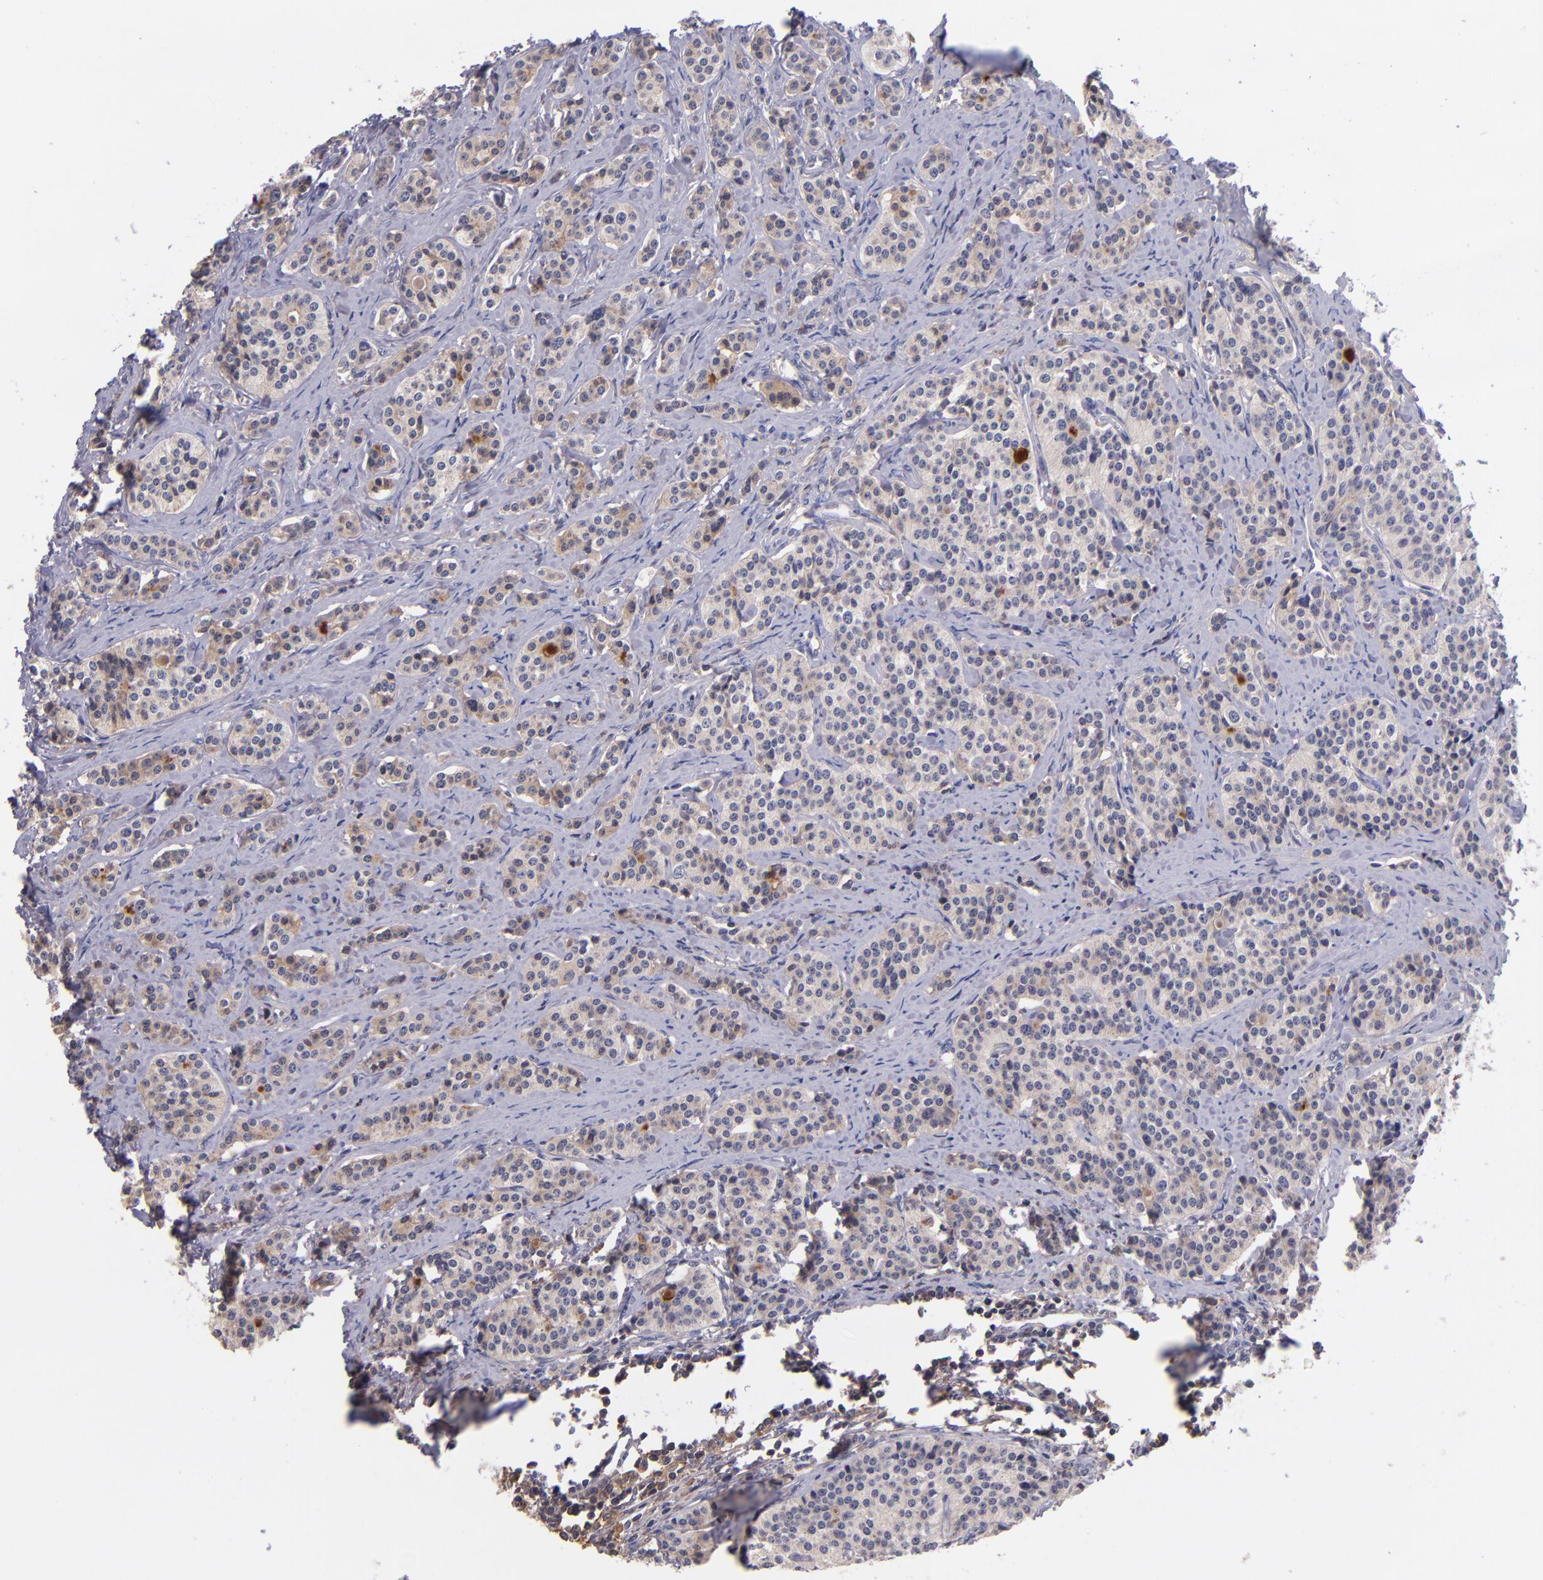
{"staining": {"intensity": "weak", "quantity": ">75%", "location": "cytoplasmic/membranous"}, "tissue": "carcinoid", "cell_type": "Tumor cells", "image_type": "cancer", "snomed": [{"axis": "morphology", "description": "Carcinoid, malignant, NOS"}, {"axis": "topography", "description": "Small intestine"}], "caption": "Protein expression analysis of human carcinoid reveals weak cytoplasmic/membranous positivity in approximately >75% of tumor cells.", "gene": "RBP4", "patient": {"sex": "male", "age": 63}}